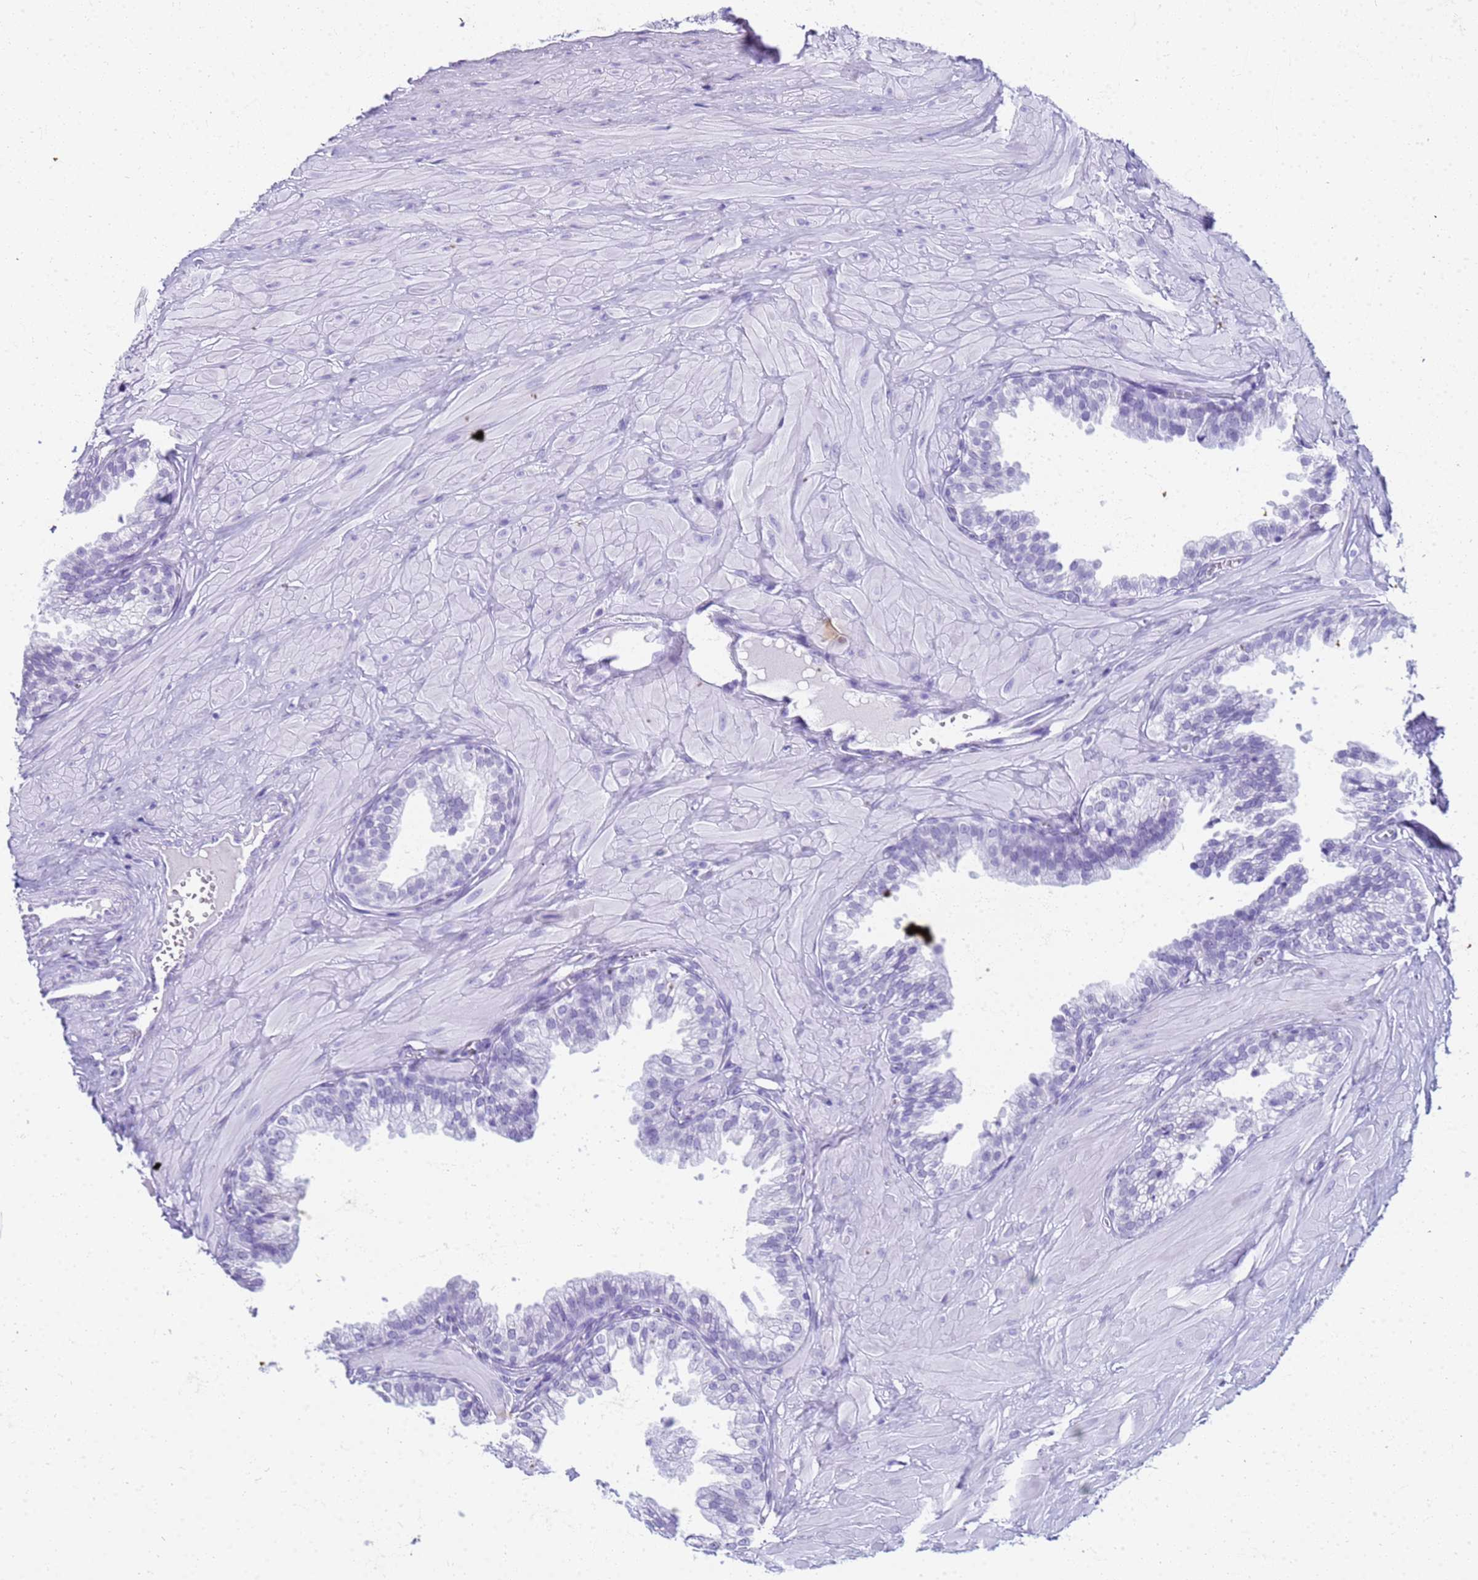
{"staining": {"intensity": "negative", "quantity": "none", "location": "none"}, "tissue": "prostate", "cell_type": "Glandular cells", "image_type": "normal", "snomed": [{"axis": "morphology", "description": "Normal tissue, NOS"}, {"axis": "topography", "description": "Prostate"}, {"axis": "topography", "description": "Peripheral nerve tissue"}], "caption": "There is no significant staining in glandular cells of prostate. The staining is performed using DAB brown chromogen with nuclei counter-stained in using hematoxylin.", "gene": "SLC7A9", "patient": {"sex": "male", "age": 55}}